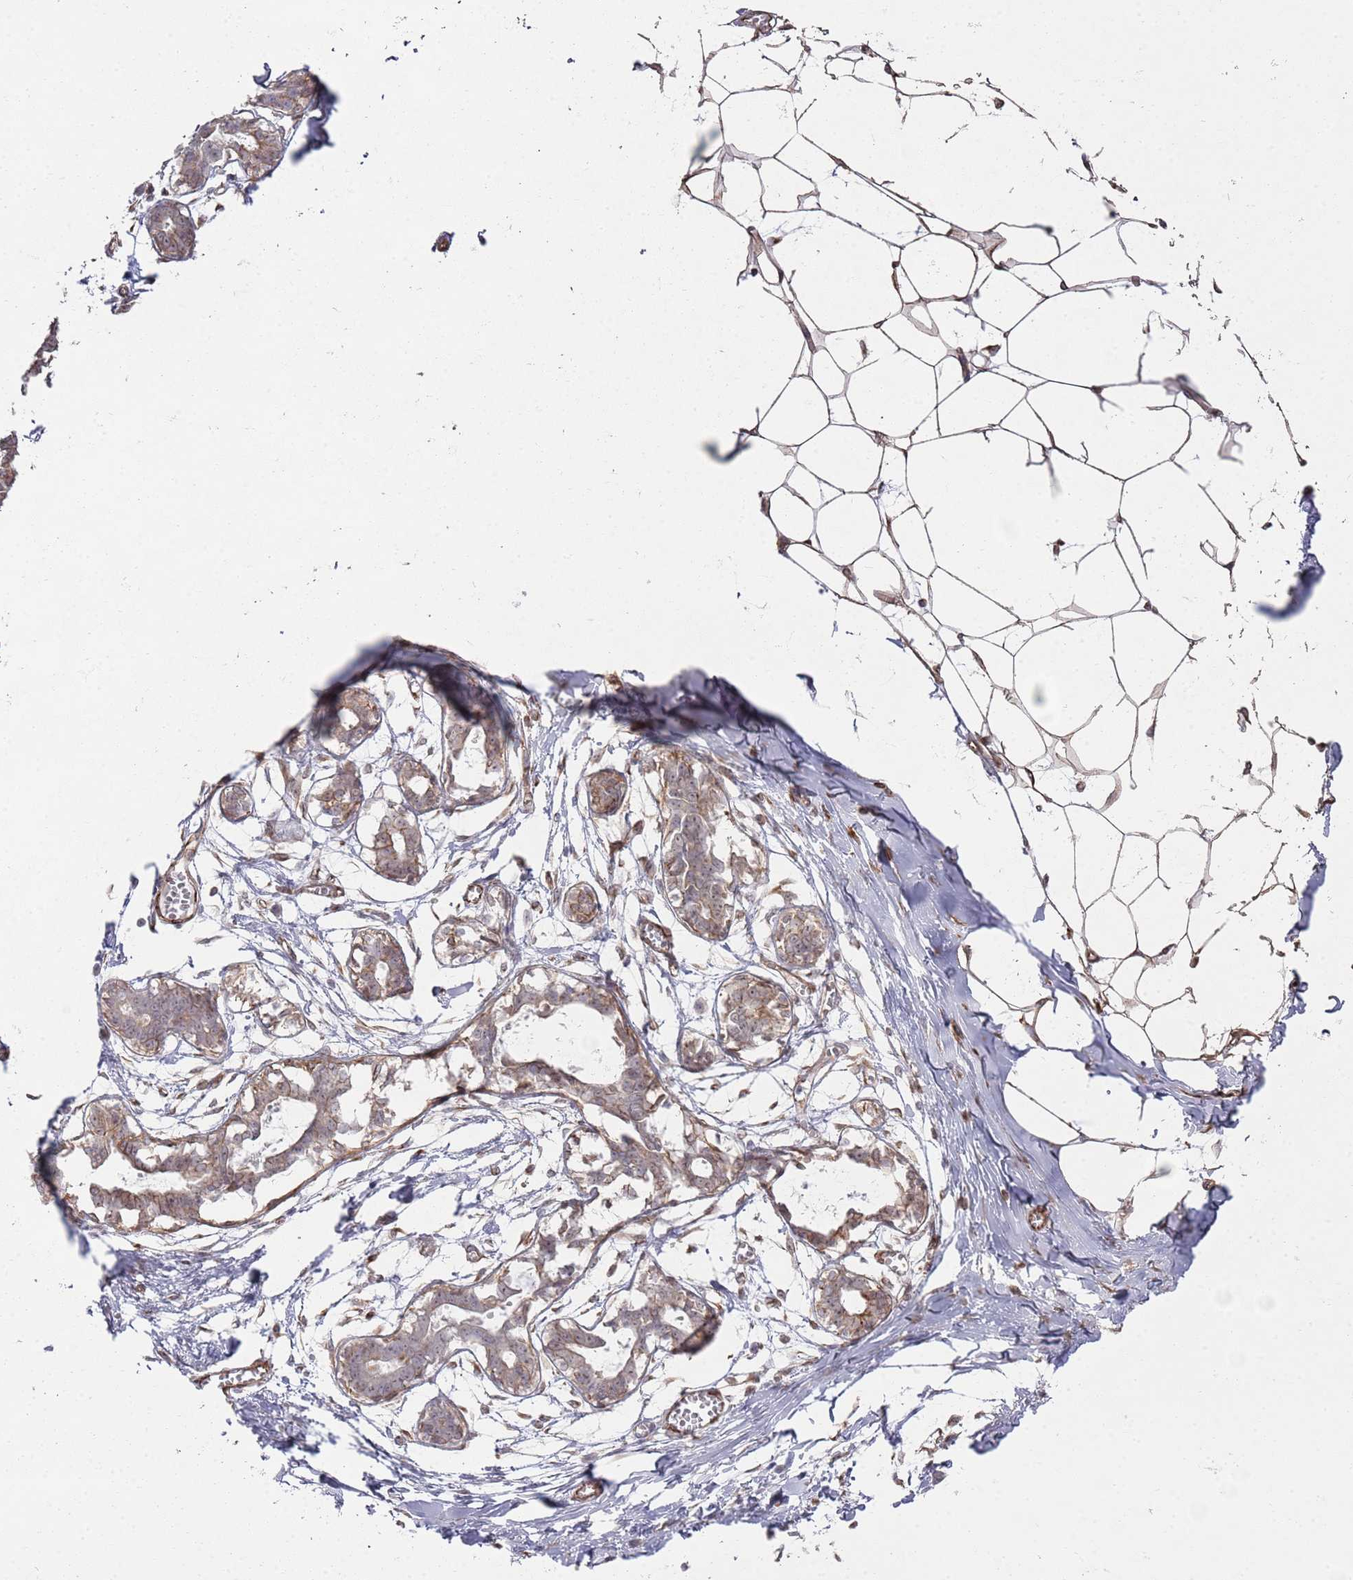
{"staining": {"intensity": "moderate", "quantity": ">75%", "location": "cytoplasmic/membranous"}, "tissue": "breast", "cell_type": "Adipocytes", "image_type": "normal", "snomed": [{"axis": "morphology", "description": "Normal tissue, NOS"}, {"axis": "topography", "description": "Breast"}], "caption": "A medium amount of moderate cytoplasmic/membranous positivity is appreciated in approximately >75% of adipocytes in benign breast.", "gene": "PHF21A", "patient": {"sex": "female", "age": 27}}